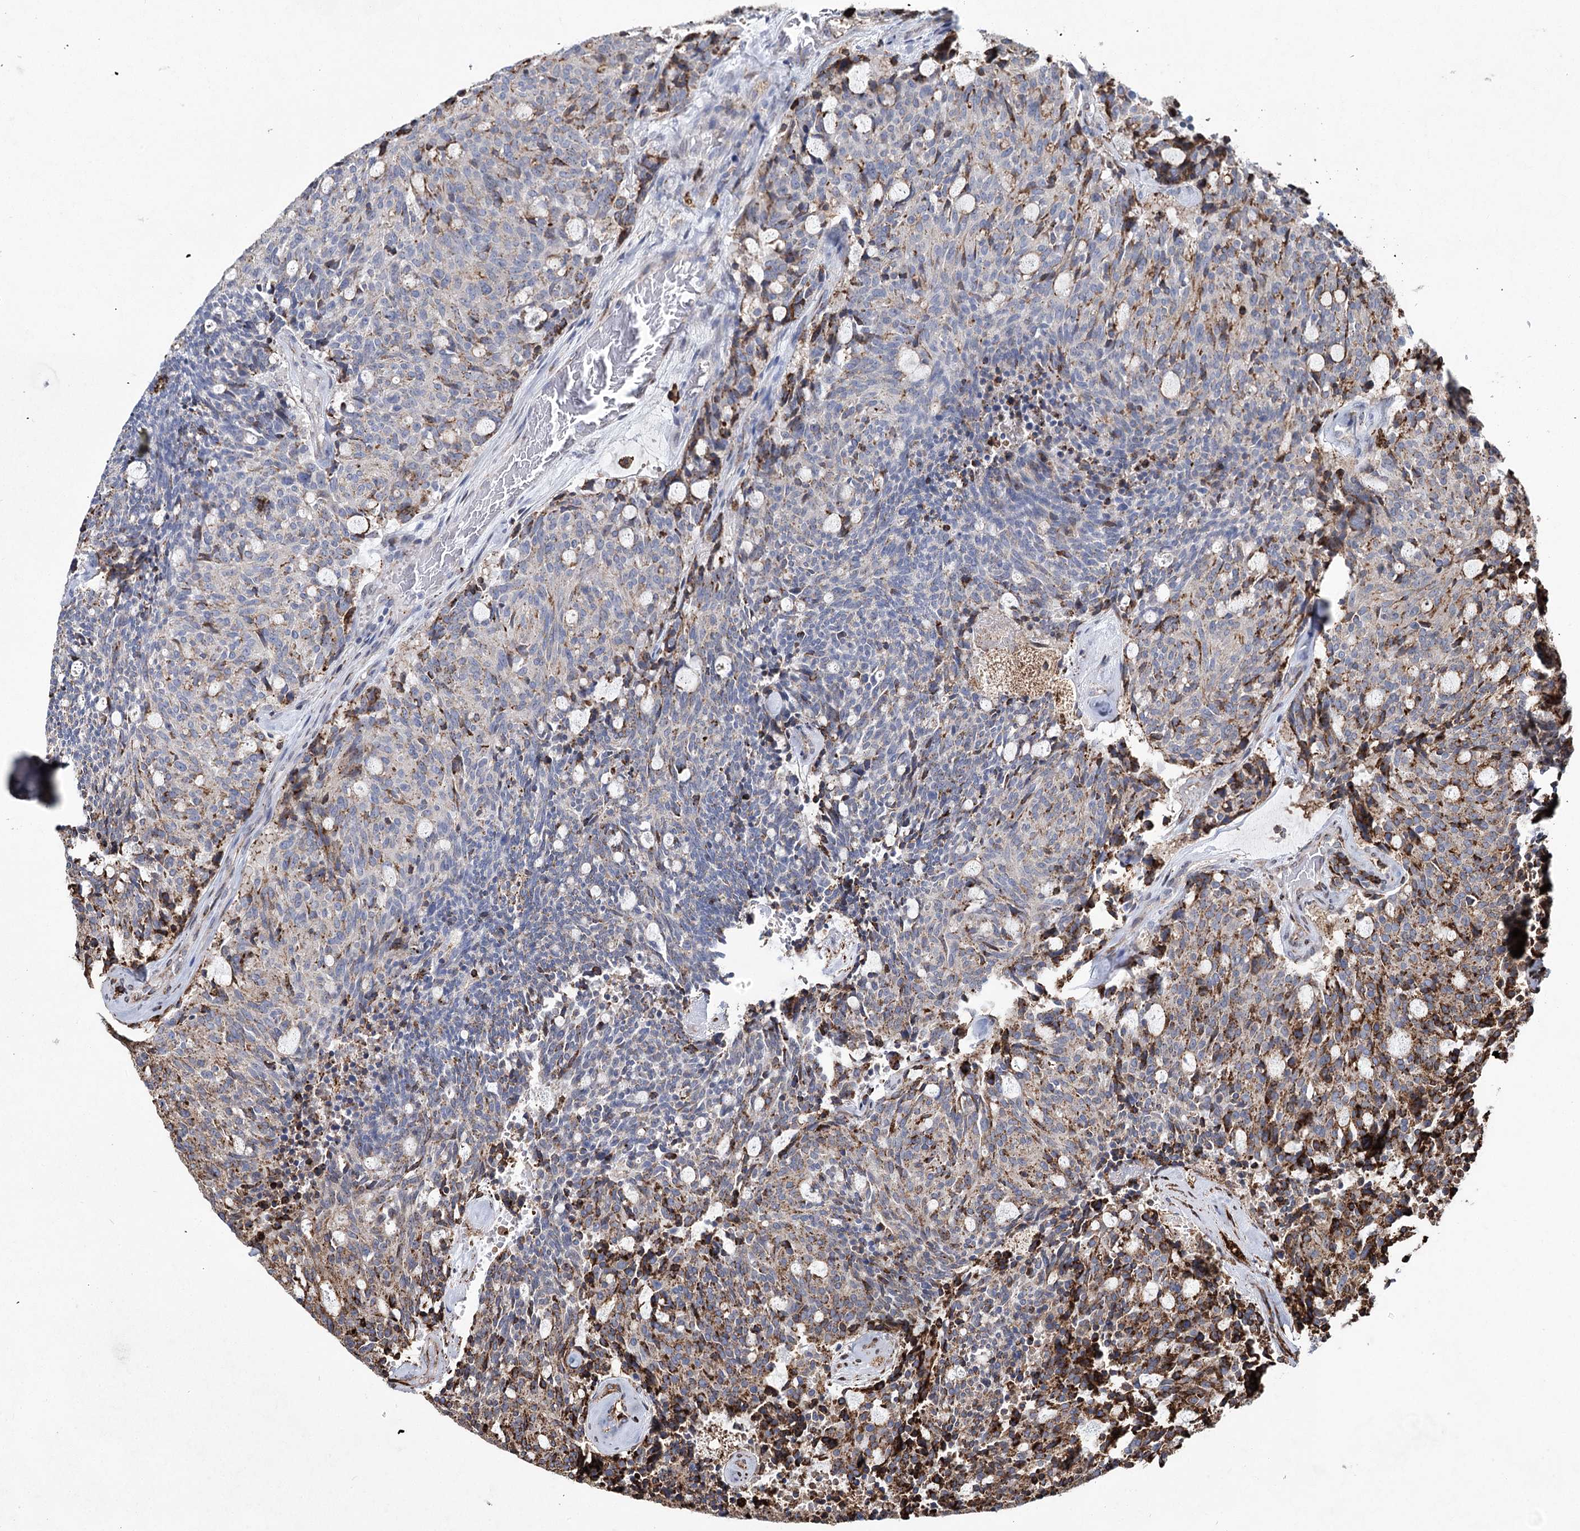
{"staining": {"intensity": "moderate", "quantity": "<25%", "location": "cytoplasmic/membranous"}, "tissue": "carcinoid", "cell_type": "Tumor cells", "image_type": "cancer", "snomed": [{"axis": "morphology", "description": "Carcinoid, malignant, NOS"}, {"axis": "topography", "description": "Pancreas"}], "caption": "The histopathology image shows staining of carcinoid, revealing moderate cytoplasmic/membranous protein positivity (brown color) within tumor cells.", "gene": "DCUN1D4", "patient": {"sex": "female", "age": 54}}